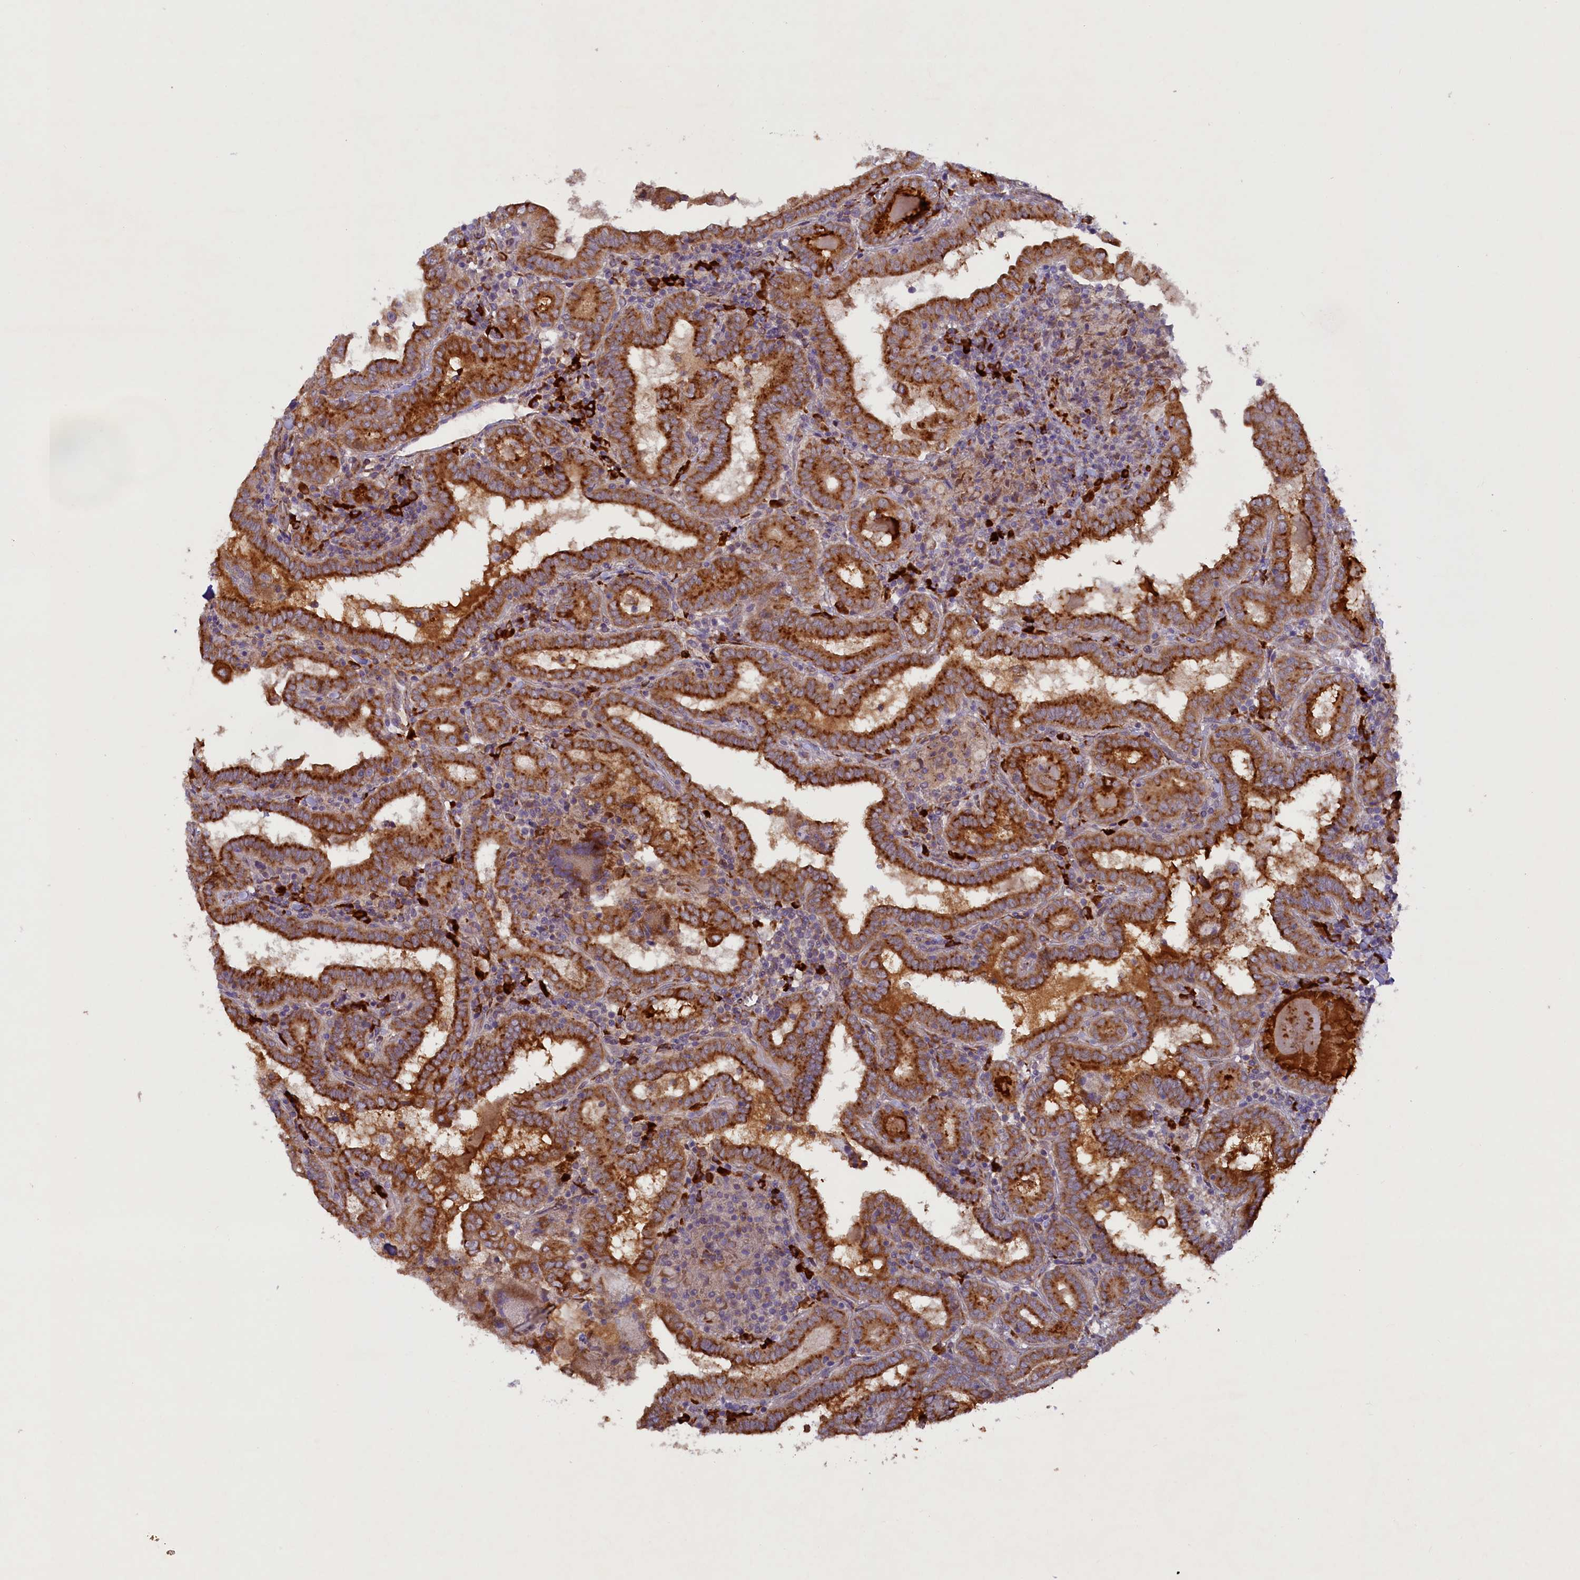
{"staining": {"intensity": "strong", "quantity": ">75%", "location": "cytoplasmic/membranous"}, "tissue": "thyroid cancer", "cell_type": "Tumor cells", "image_type": "cancer", "snomed": [{"axis": "morphology", "description": "Papillary adenocarcinoma, NOS"}, {"axis": "topography", "description": "Thyroid gland"}], "caption": "Immunohistochemistry (IHC) photomicrograph of thyroid cancer stained for a protein (brown), which displays high levels of strong cytoplasmic/membranous positivity in approximately >75% of tumor cells.", "gene": "SSC5D", "patient": {"sex": "female", "age": 72}}